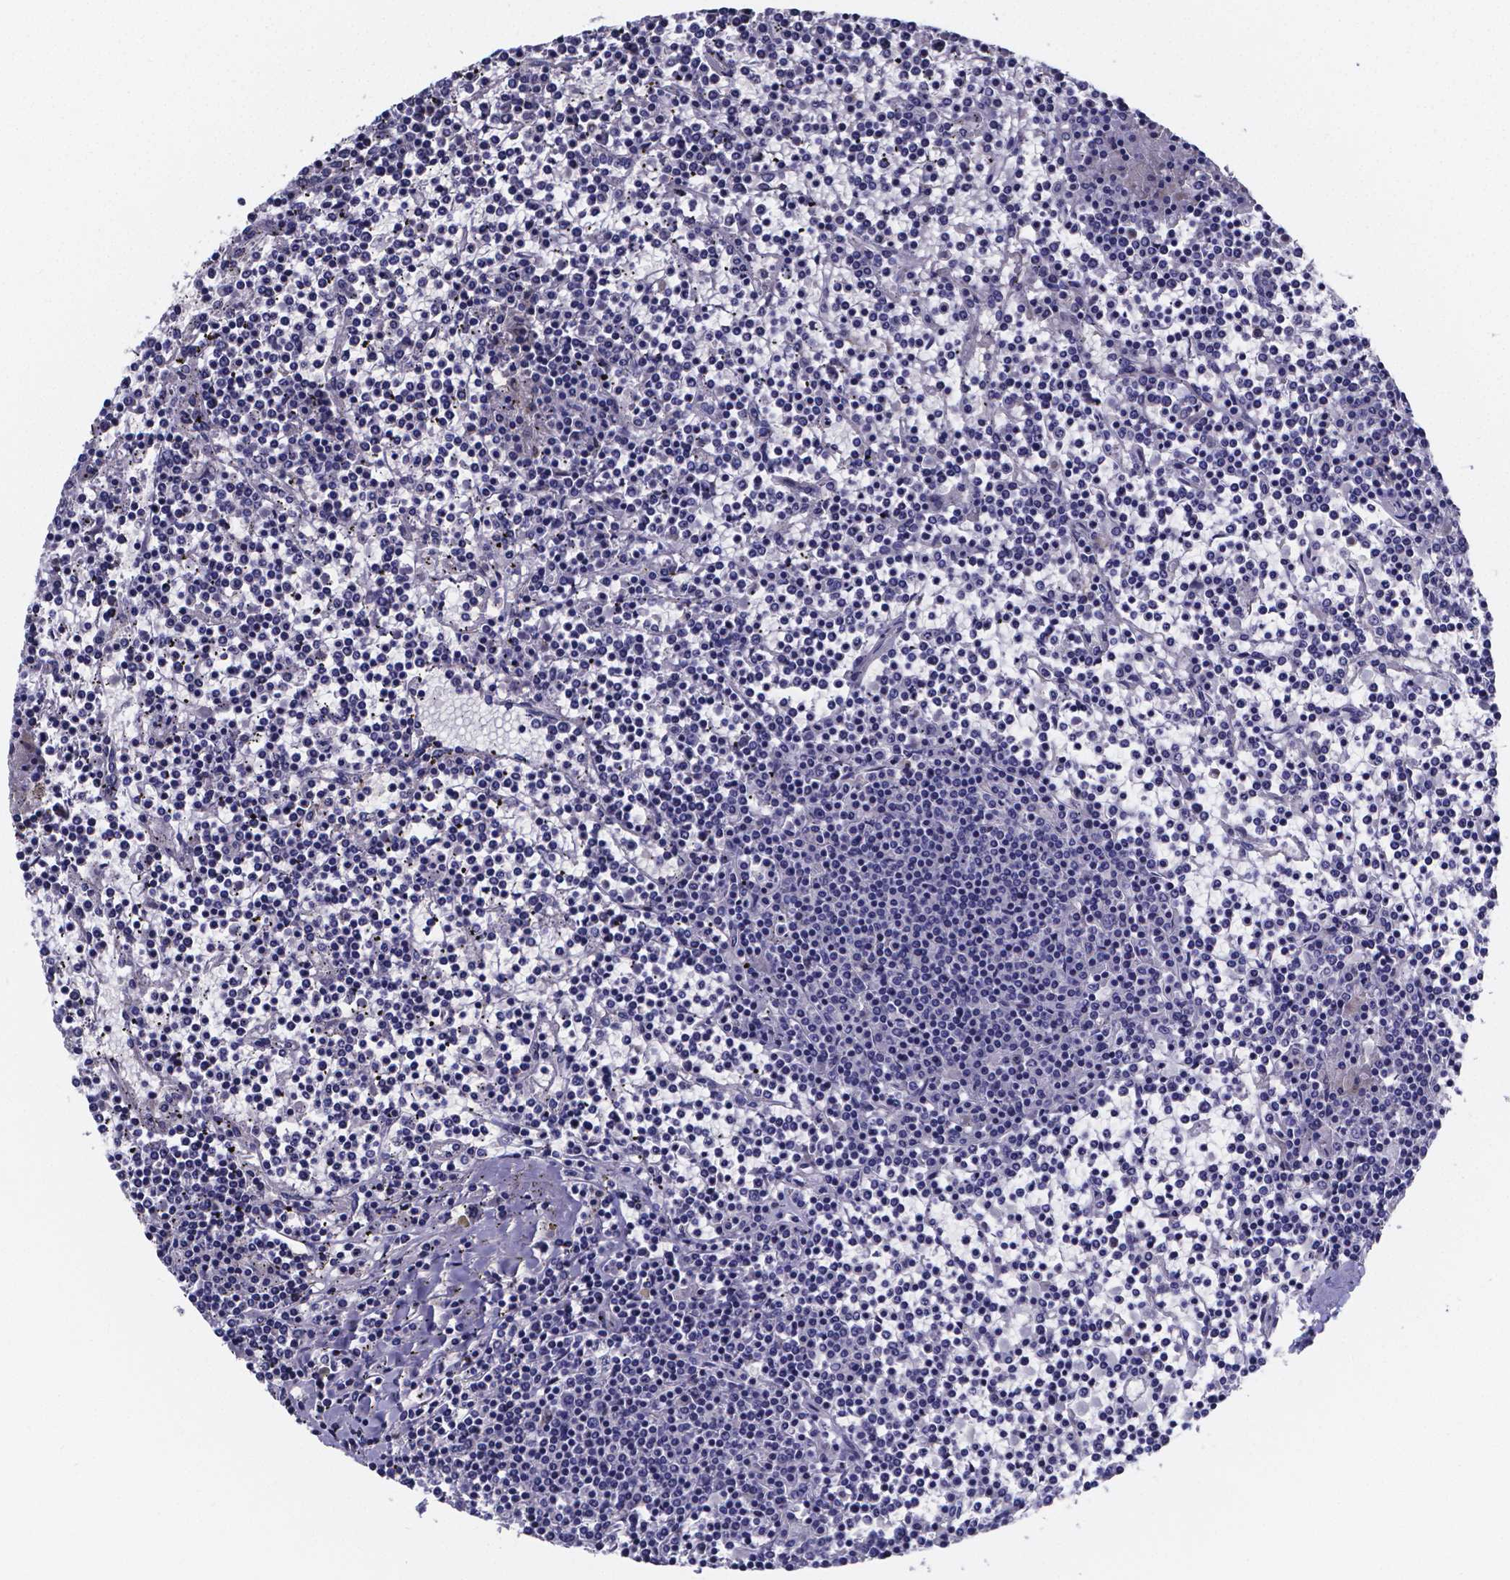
{"staining": {"intensity": "negative", "quantity": "none", "location": "none"}, "tissue": "lymphoma", "cell_type": "Tumor cells", "image_type": "cancer", "snomed": [{"axis": "morphology", "description": "Malignant lymphoma, non-Hodgkin's type, Low grade"}, {"axis": "topography", "description": "Spleen"}], "caption": "IHC of human malignant lymphoma, non-Hodgkin's type (low-grade) exhibits no staining in tumor cells. (Stains: DAB immunohistochemistry with hematoxylin counter stain, Microscopy: brightfield microscopy at high magnification).", "gene": "SFRP4", "patient": {"sex": "female", "age": 19}}